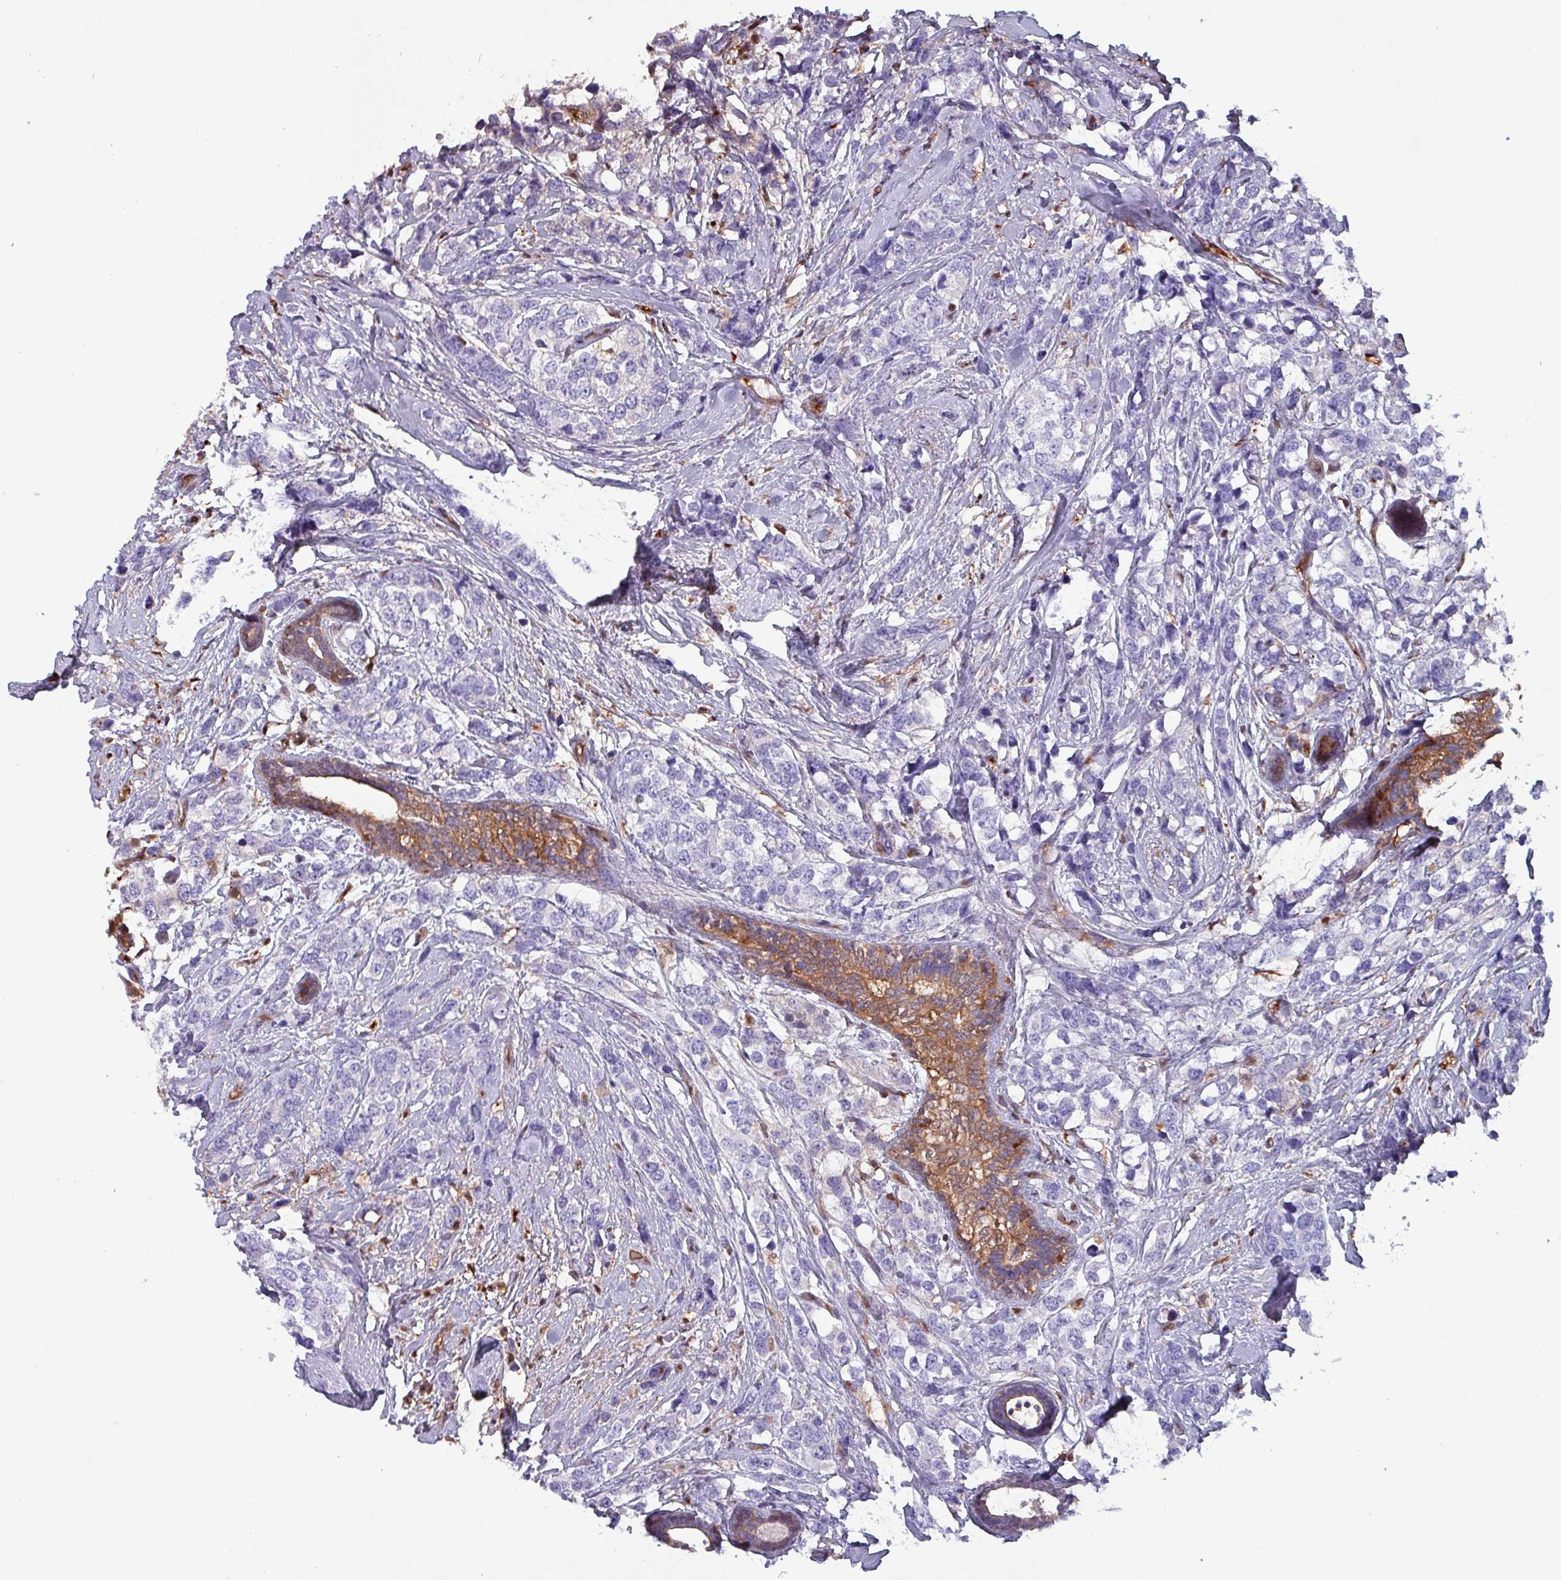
{"staining": {"intensity": "moderate", "quantity": "<25%", "location": "cytoplasmic/membranous"}, "tissue": "breast cancer", "cell_type": "Tumor cells", "image_type": "cancer", "snomed": [{"axis": "morphology", "description": "Lobular carcinoma"}, {"axis": "topography", "description": "Breast"}], "caption": "This micrograph reveals IHC staining of human breast cancer, with low moderate cytoplasmic/membranous expression in approximately <25% of tumor cells.", "gene": "PSMB8", "patient": {"sex": "female", "age": 59}}